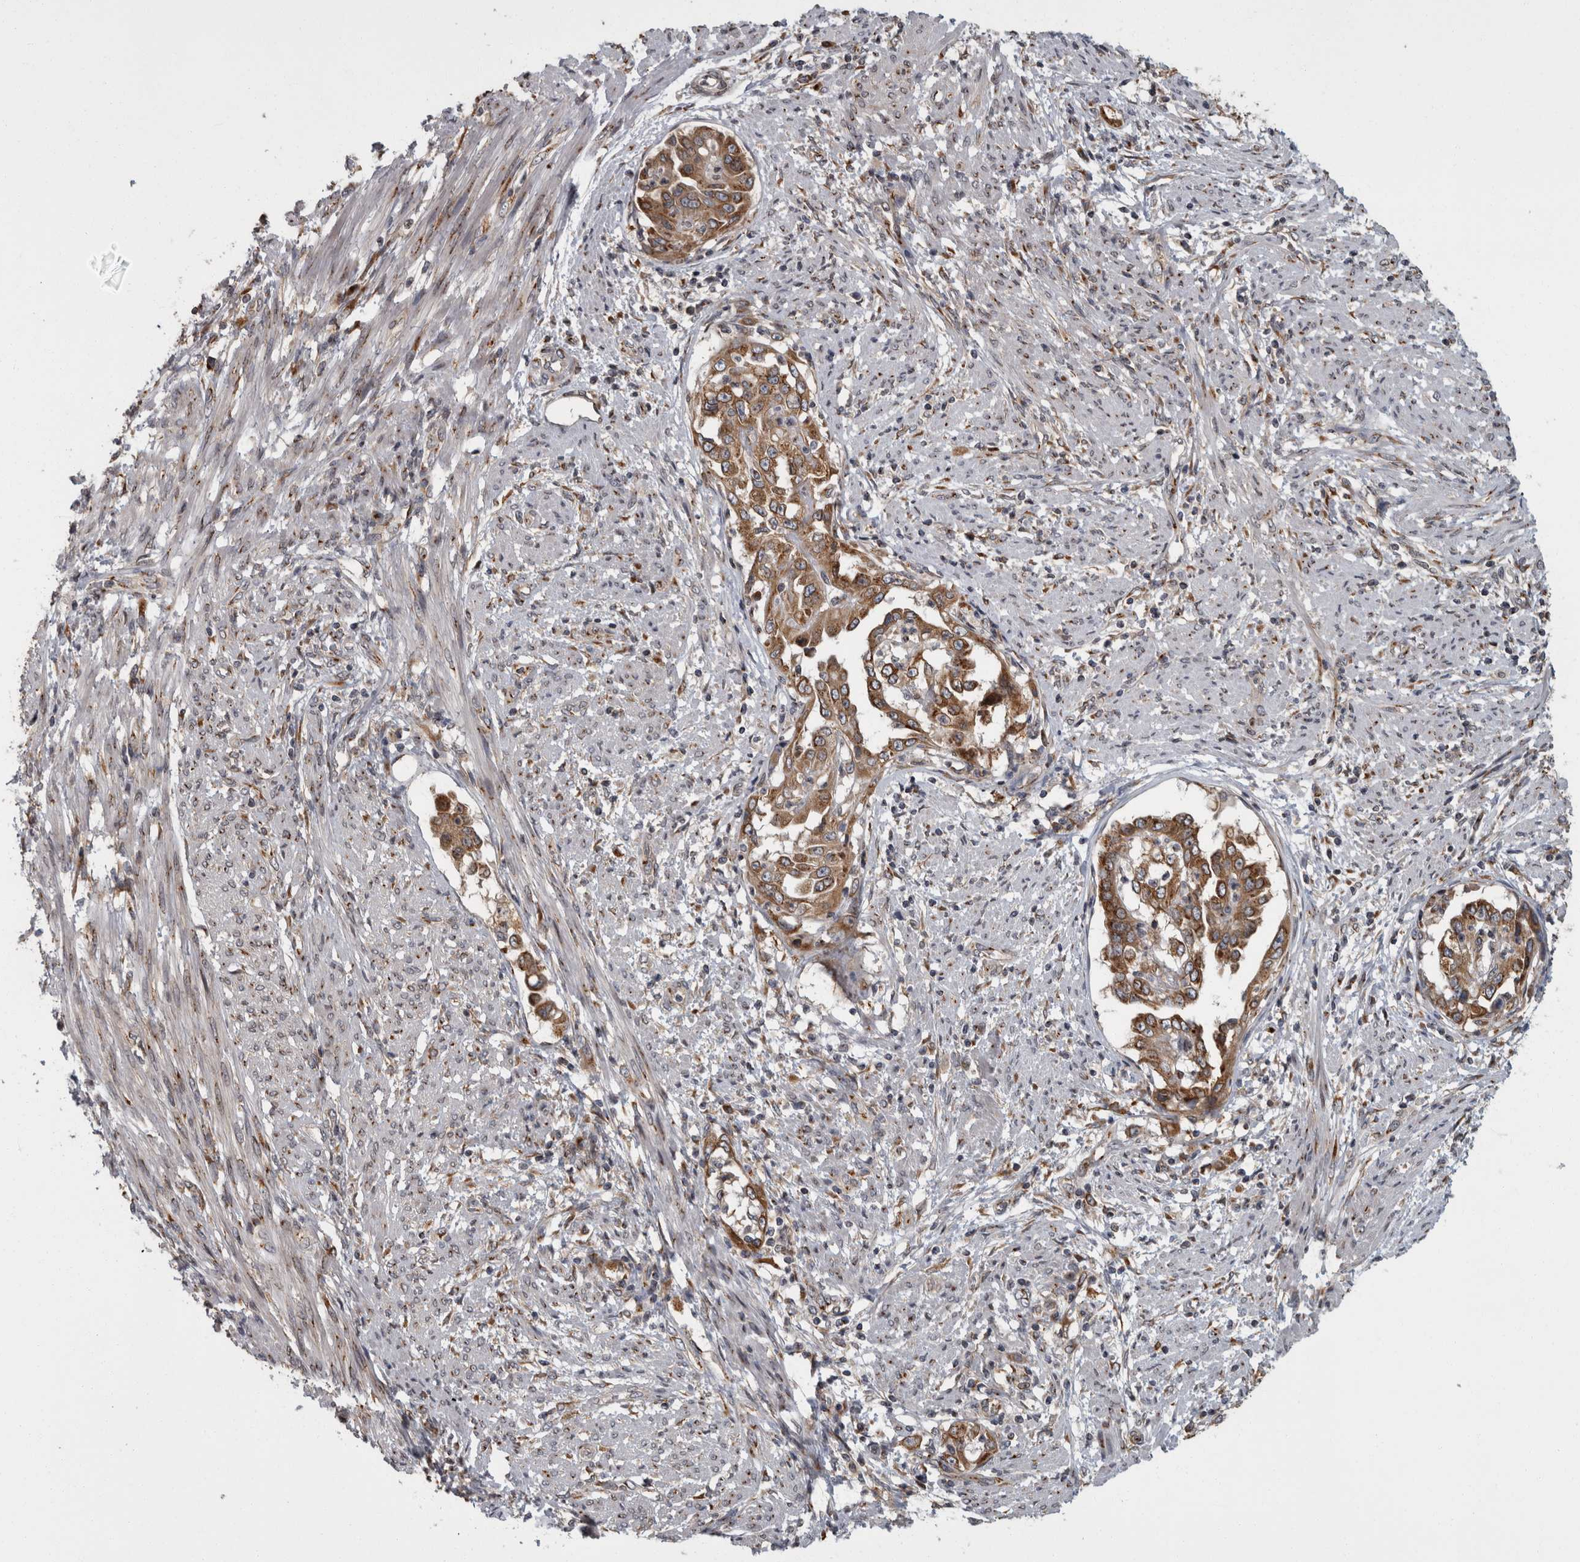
{"staining": {"intensity": "moderate", "quantity": ">75%", "location": "cytoplasmic/membranous"}, "tissue": "endometrial cancer", "cell_type": "Tumor cells", "image_type": "cancer", "snomed": [{"axis": "morphology", "description": "Adenocarcinoma, NOS"}, {"axis": "topography", "description": "Endometrium"}], "caption": "A histopathology image of endometrial cancer (adenocarcinoma) stained for a protein displays moderate cytoplasmic/membranous brown staining in tumor cells. The staining was performed using DAB to visualize the protein expression in brown, while the nuclei were stained in blue with hematoxylin (Magnification: 20x).", "gene": "LMAN2L", "patient": {"sex": "female", "age": 85}}